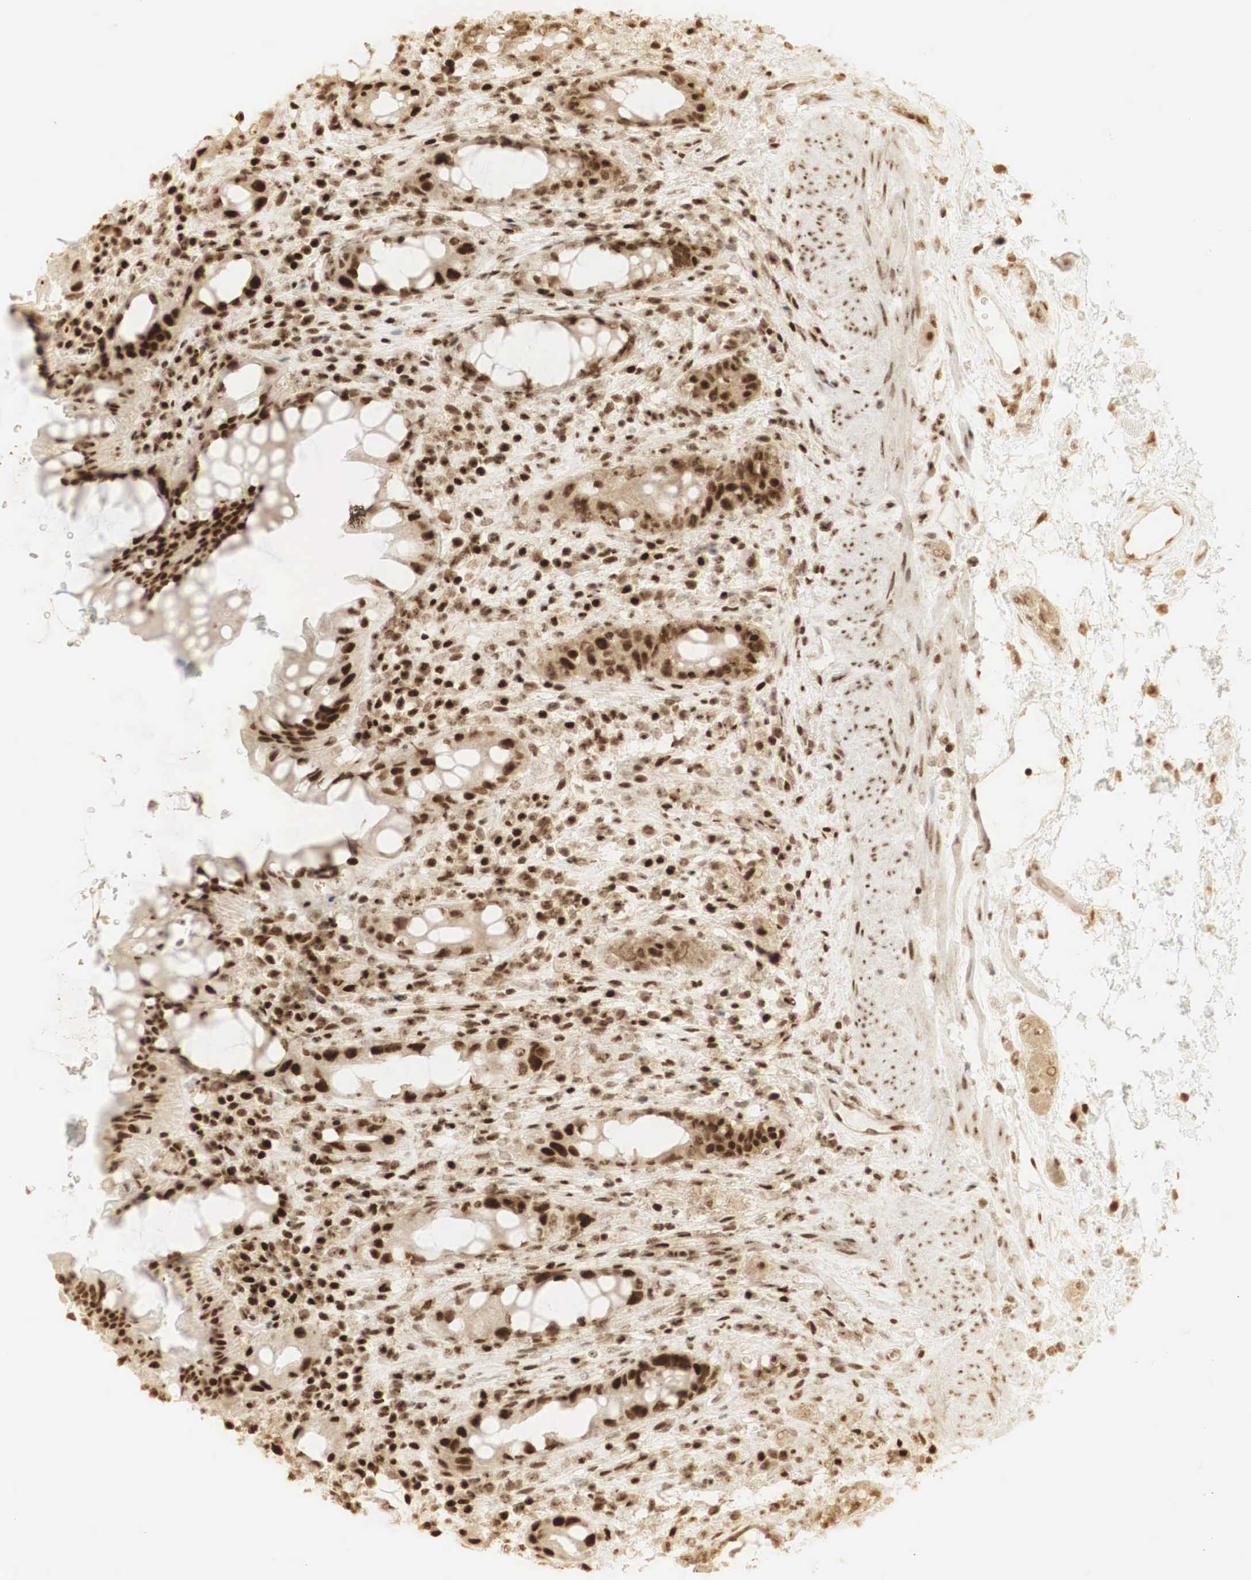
{"staining": {"intensity": "strong", "quantity": ">75%", "location": "cytoplasmic/membranous,nuclear"}, "tissue": "rectum", "cell_type": "Glandular cells", "image_type": "normal", "snomed": [{"axis": "morphology", "description": "Normal tissue, NOS"}, {"axis": "topography", "description": "Rectum"}], "caption": "Rectum stained with a brown dye exhibits strong cytoplasmic/membranous,nuclear positive staining in about >75% of glandular cells.", "gene": "RNF113A", "patient": {"sex": "female", "age": 60}}